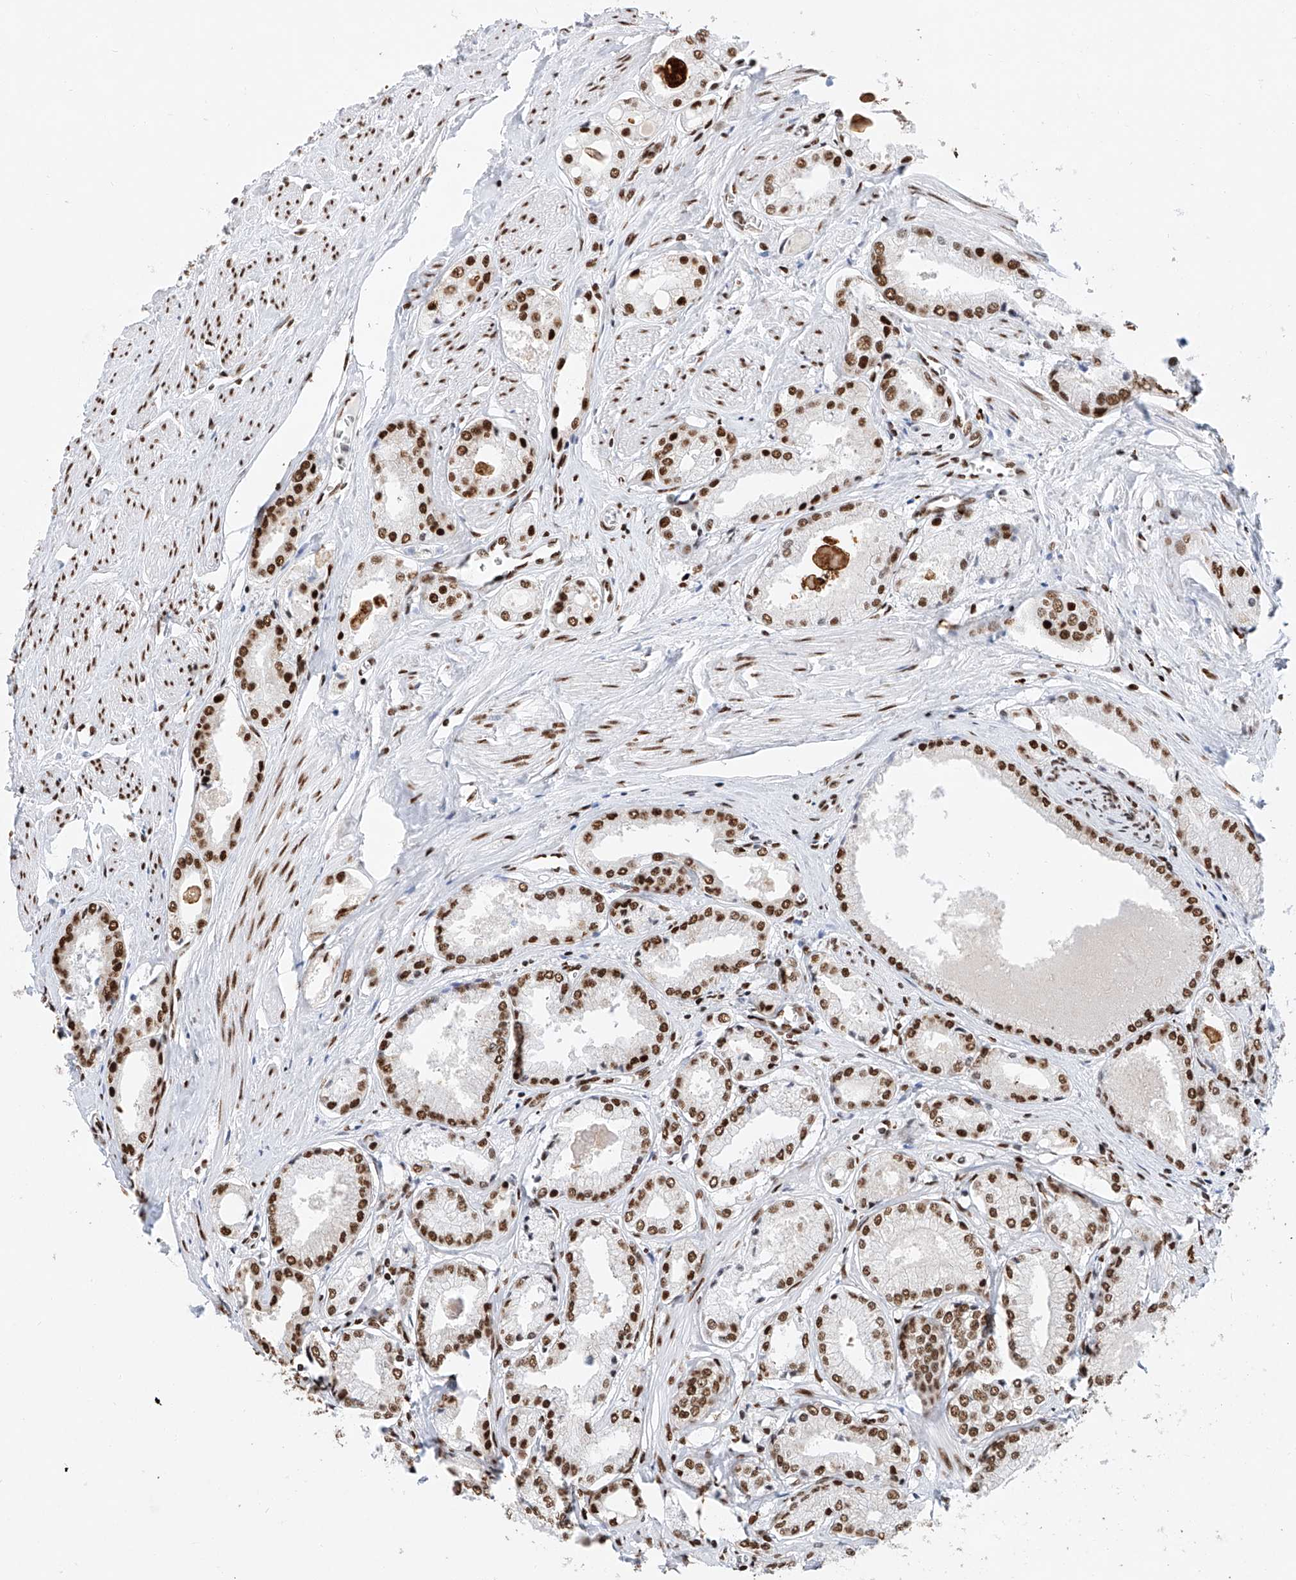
{"staining": {"intensity": "strong", "quantity": ">75%", "location": "nuclear"}, "tissue": "prostate cancer", "cell_type": "Tumor cells", "image_type": "cancer", "snomed": [{"axis": "morphology", "description": "Adenocarcinoma, Low grade"}, {"axis": "topography", "description": "Prostate"}], "caption": "This photomicrograph displays immunohistochemistry (IHC) staining of prostate cancer (low-grade adenocarcinoma), with high strong nuclear positivity in approximately >75% of tumor cells.", "gene": "SRSF6", "patient": {"sex": "male", "age": 60}}